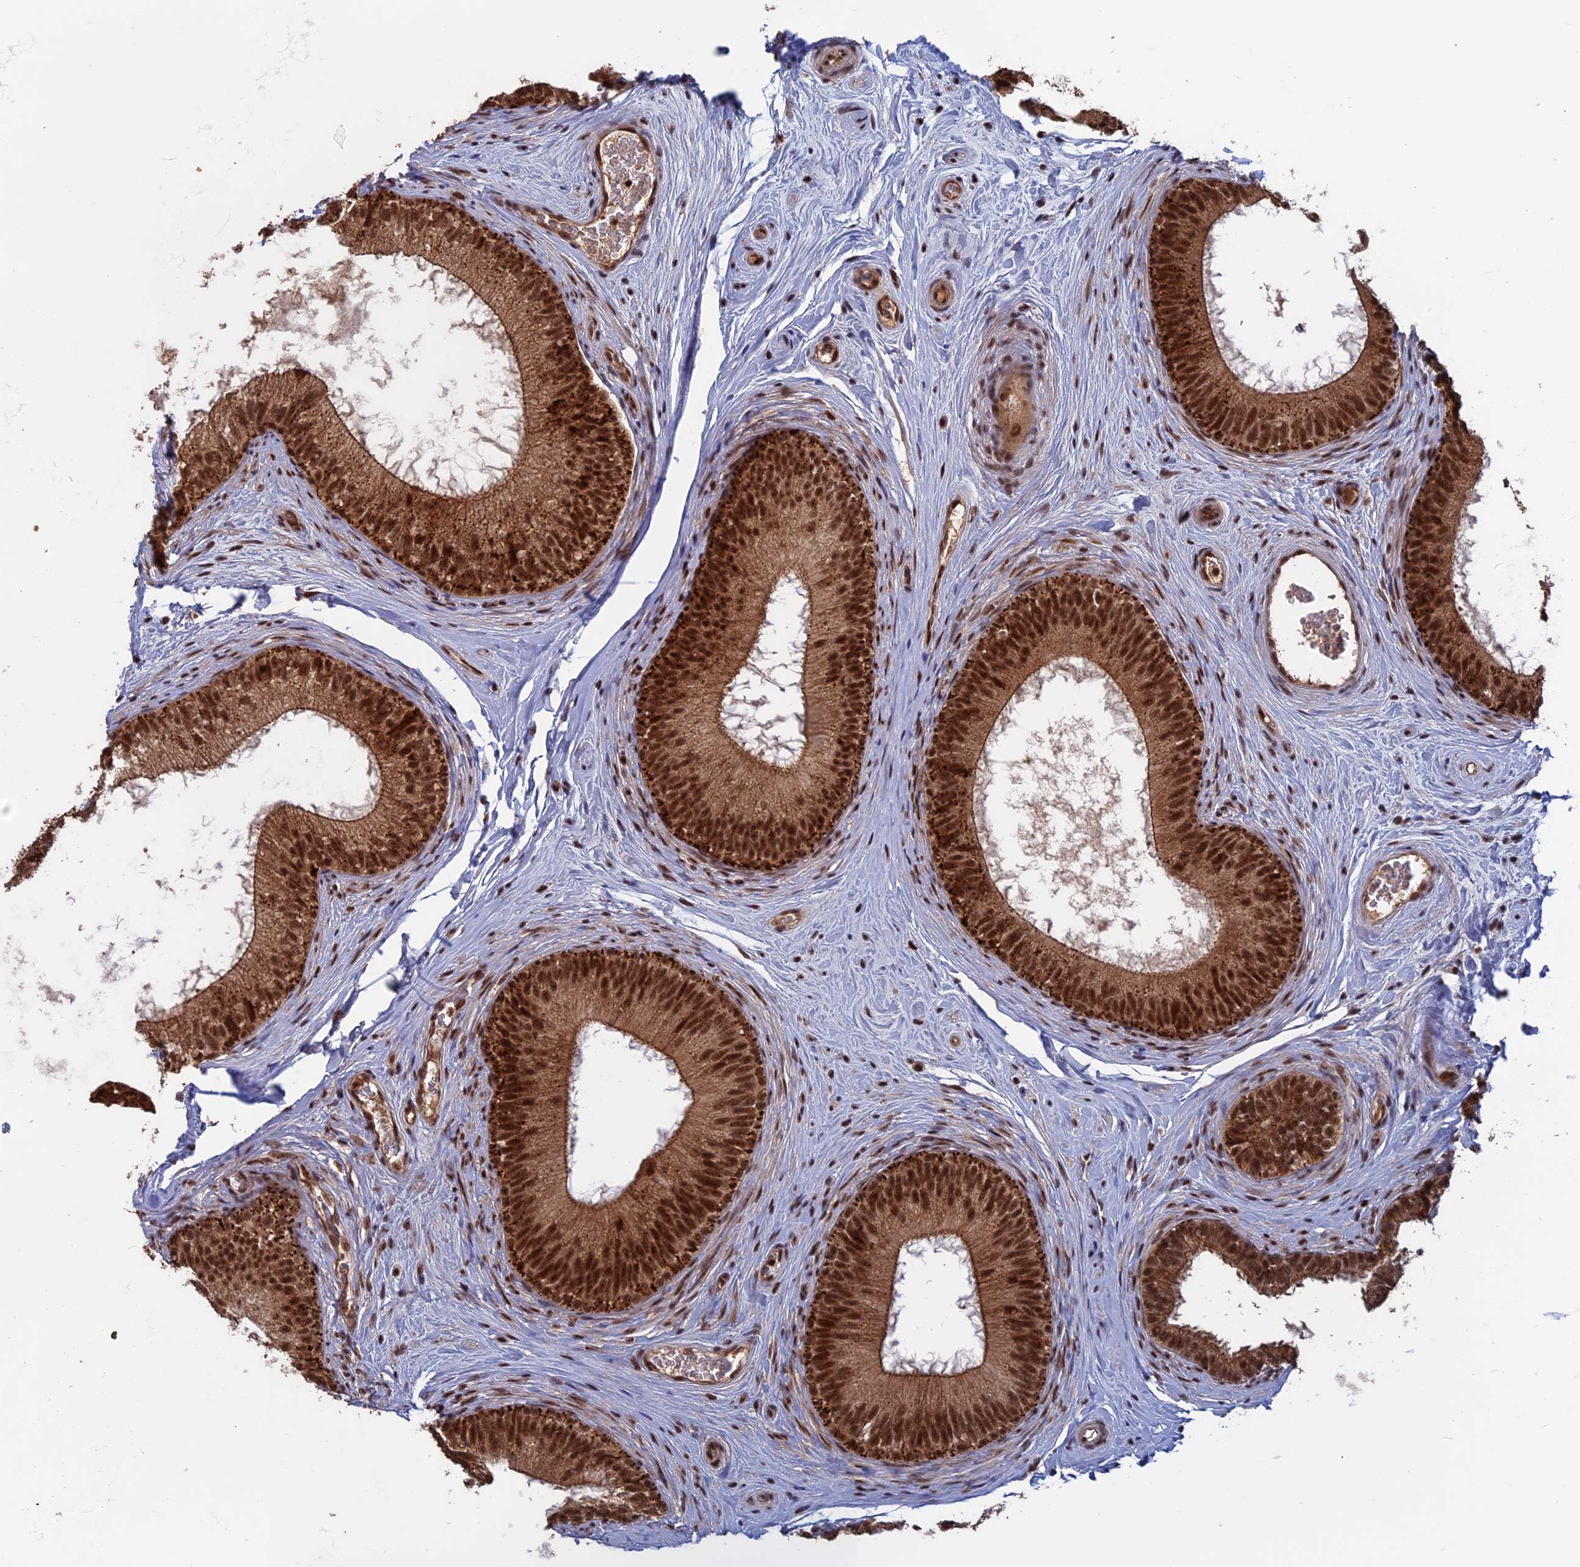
{"staining": {"intensity": "strong", "quantity": ">75%", "location": "cytoplasmic/membranous,nuclear"}, "tissue": "epididymis", "cell_type": "Glandular cells", "image_type": "normal", "snomed": [{"axis": "morphology", "description": "Normal tissue, NOS"}, {"axis": "topography", "description": "Epididymis"}], "caption": "An image of human epididymis stained for a protein reveals strong cytoplasmic/membranous,nuclear brown staining in glandular cells.", "gene": "CACTIN", "patient": {"sex": "male", "age": 33}}